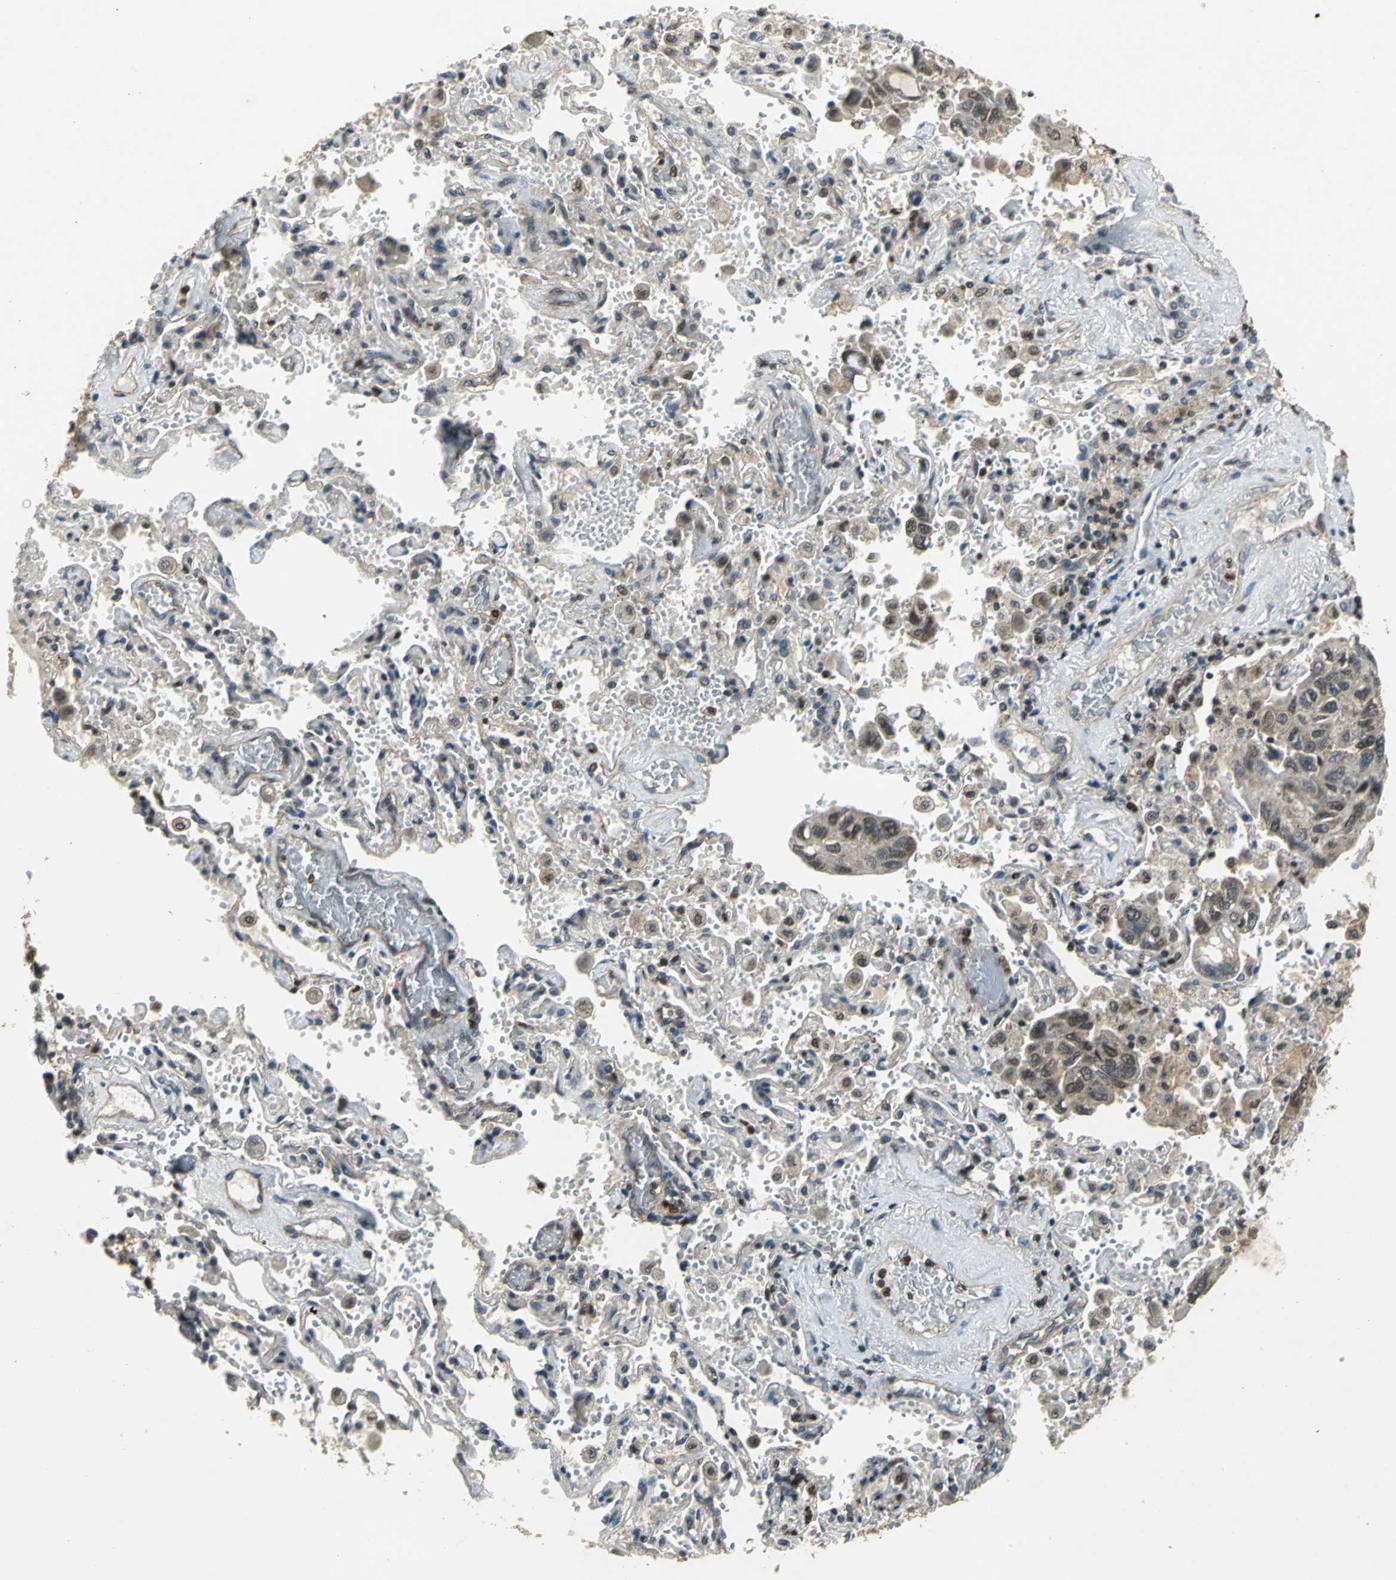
{"staining": {"intensity": "moderate", "quantity": ">75%", "location": "cytoplasmic/membranous,nuclear"}, "tissue": "lung cancer", "cell_type": "Tumor cells", "image_type": "cancer", "snomed": [{"axis": "morphology", "description": "Adenocarcinoma, NOS"}, {"axis": "topography", "description": "Lung"}], "caption": "A micrograph of lung cancer (adenocarcinoma) stained for a protein reveals moderate cytoplasmic/membranous and nuclear brown staining in tumor cells.", "gene": "AHR", "patient": {"sex": "male", "age": 64}}